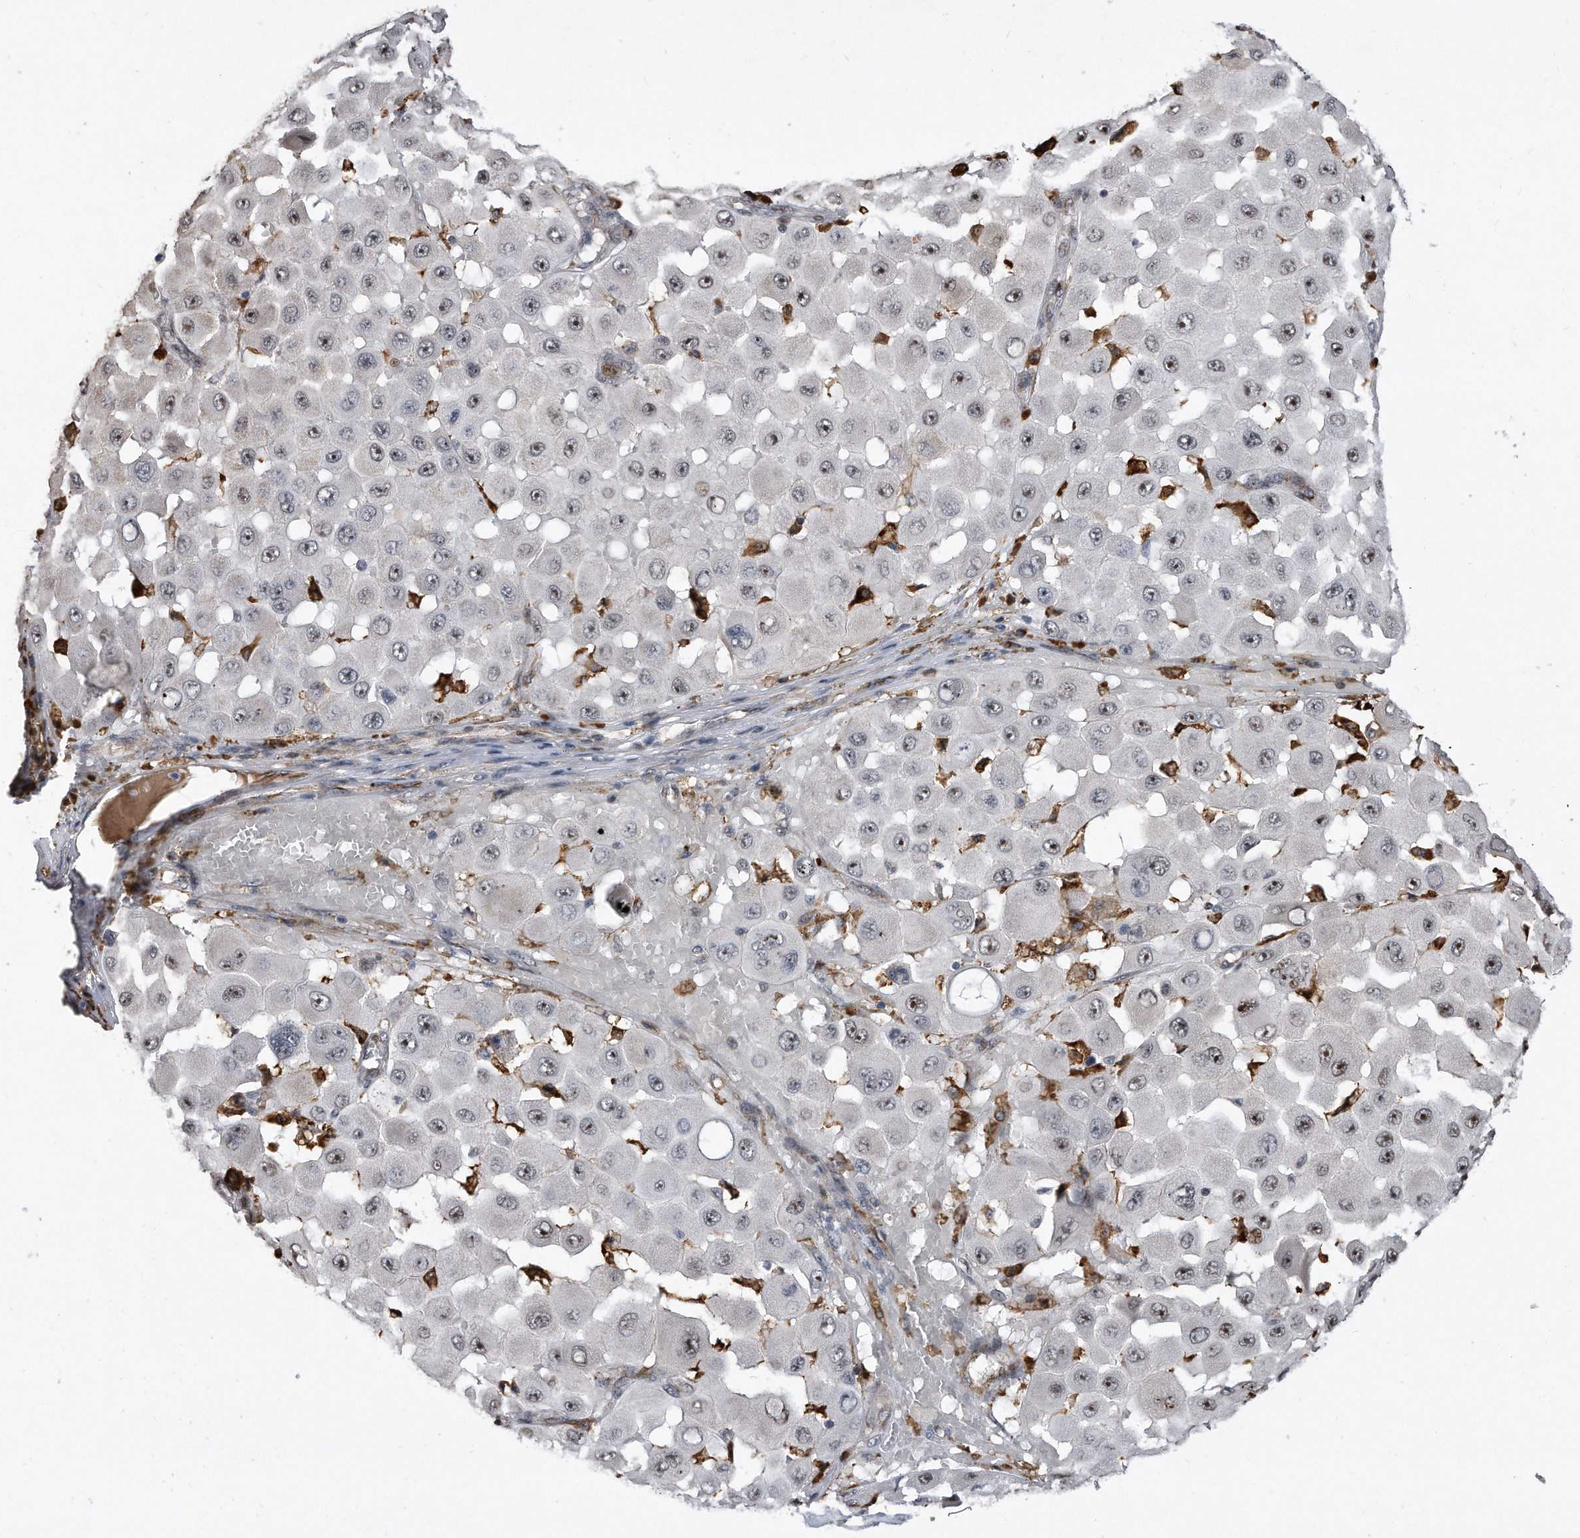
{"staining": {"intensity": "moderate", "quantity": "25%-75%", "location": "nuclear"}, "tissue": "melanoma", "cell_type": "Tumor cells", "image_type": "cancer", "snomed": [{"axis": "morphology", "description": "Malignant melanoma, NOS"}, {"axis": "topography", "description": "Skin"}], "caption": "This is a photomicrograph of immunohistochemistry (IHC) staining of melanoma, which shows moderate expression in the nuclear of tumor cells.", "gene": "PGBD2", "patient": {"sex": "female", "age": 81}}